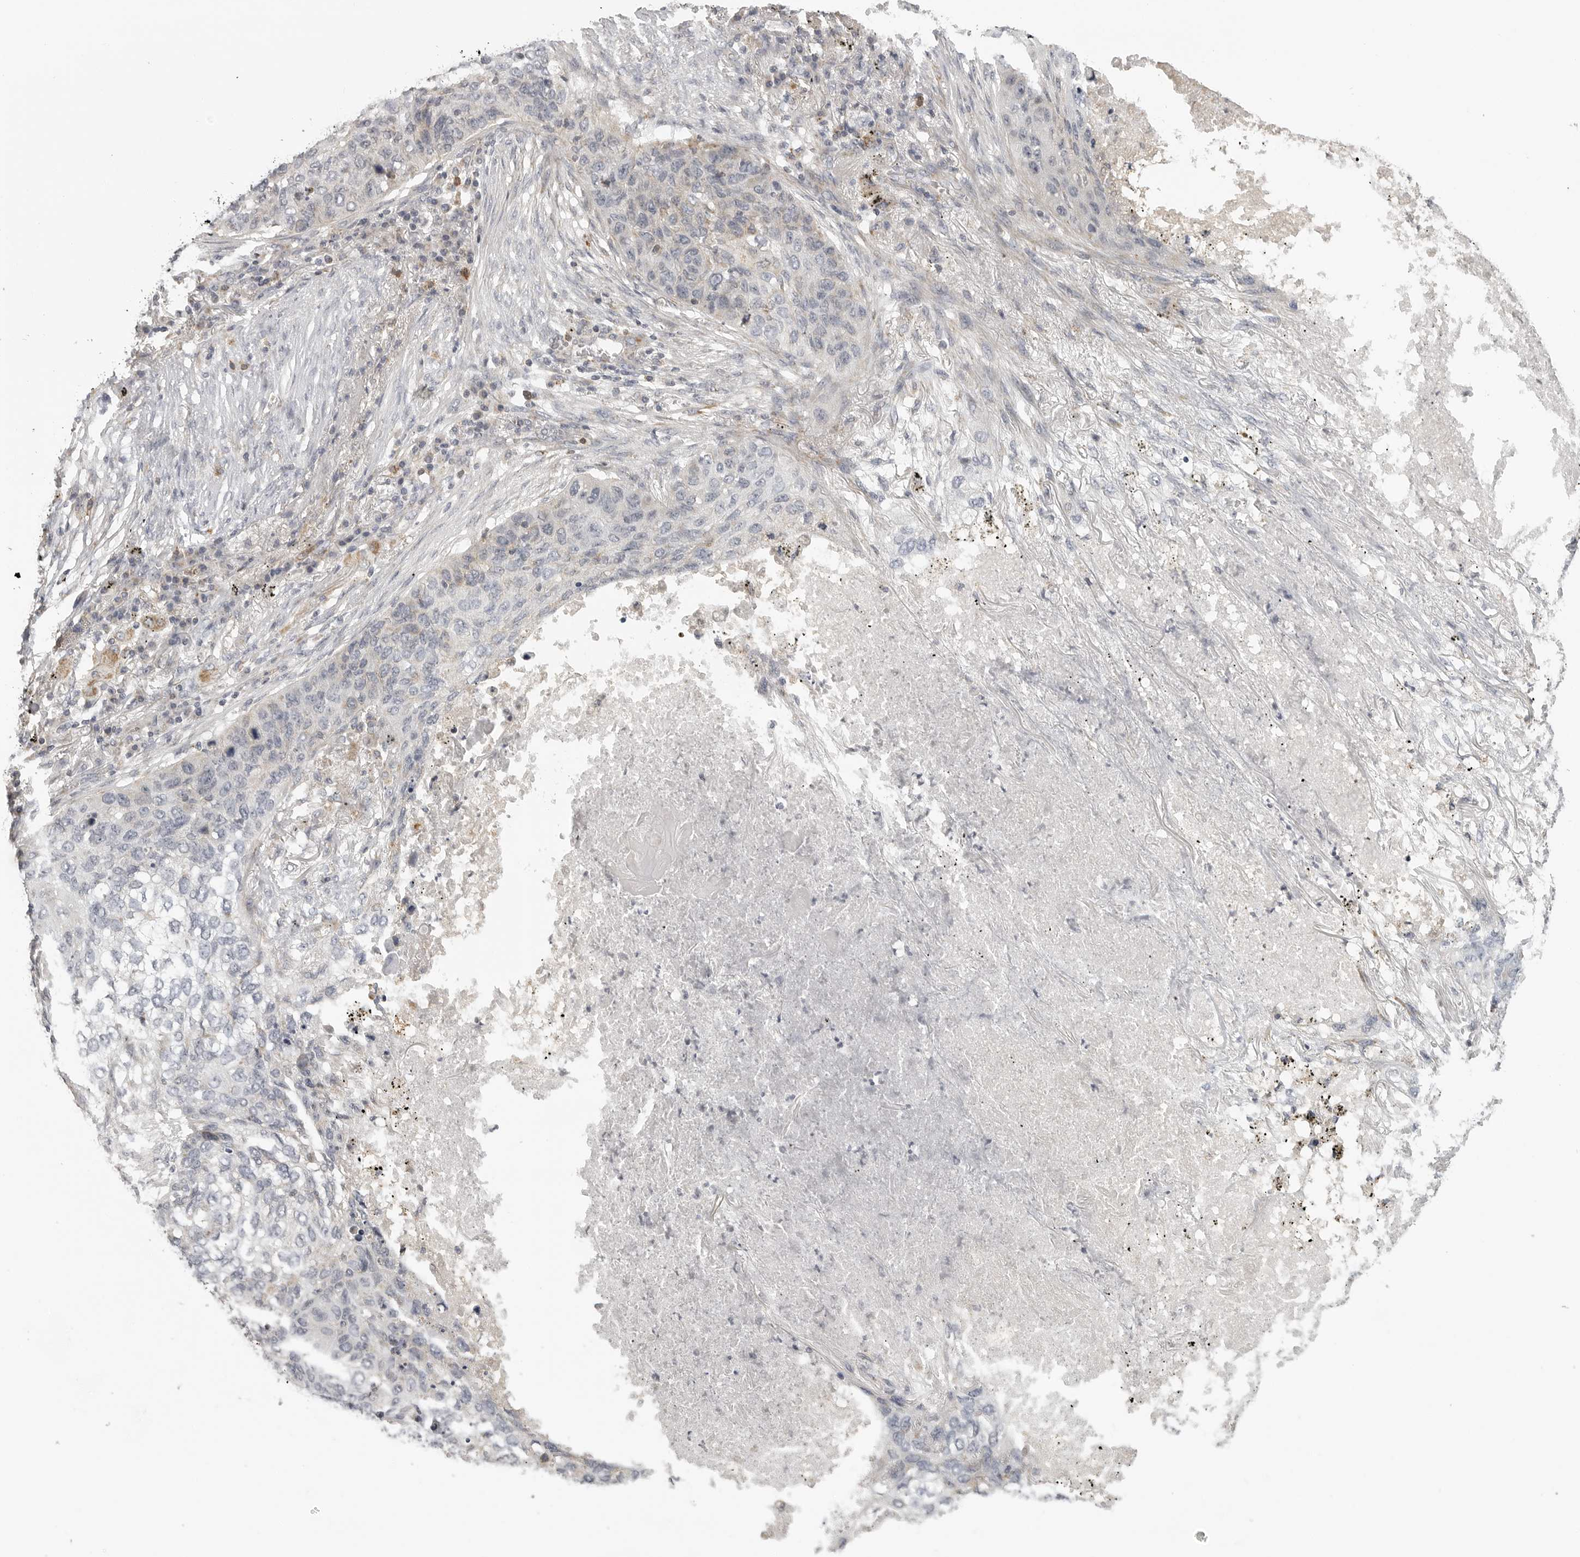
{"staining": {"intensity": "negative", "quantity": "none", "location": "none"}, "tissue": "lung cancer", "cell_type": "Tumor cells", "image_type": "cancer", "snomed": [{"axis": "morphology", "description": "Squamous cell carcinoma, NOS"}, {"axis": "topography", "description": "Lung"}], "caption": "Tumor cells show no significant expression in lung cancer.", "gene": "RXFP3", "patient": {"sex": "female", "age": 63}}